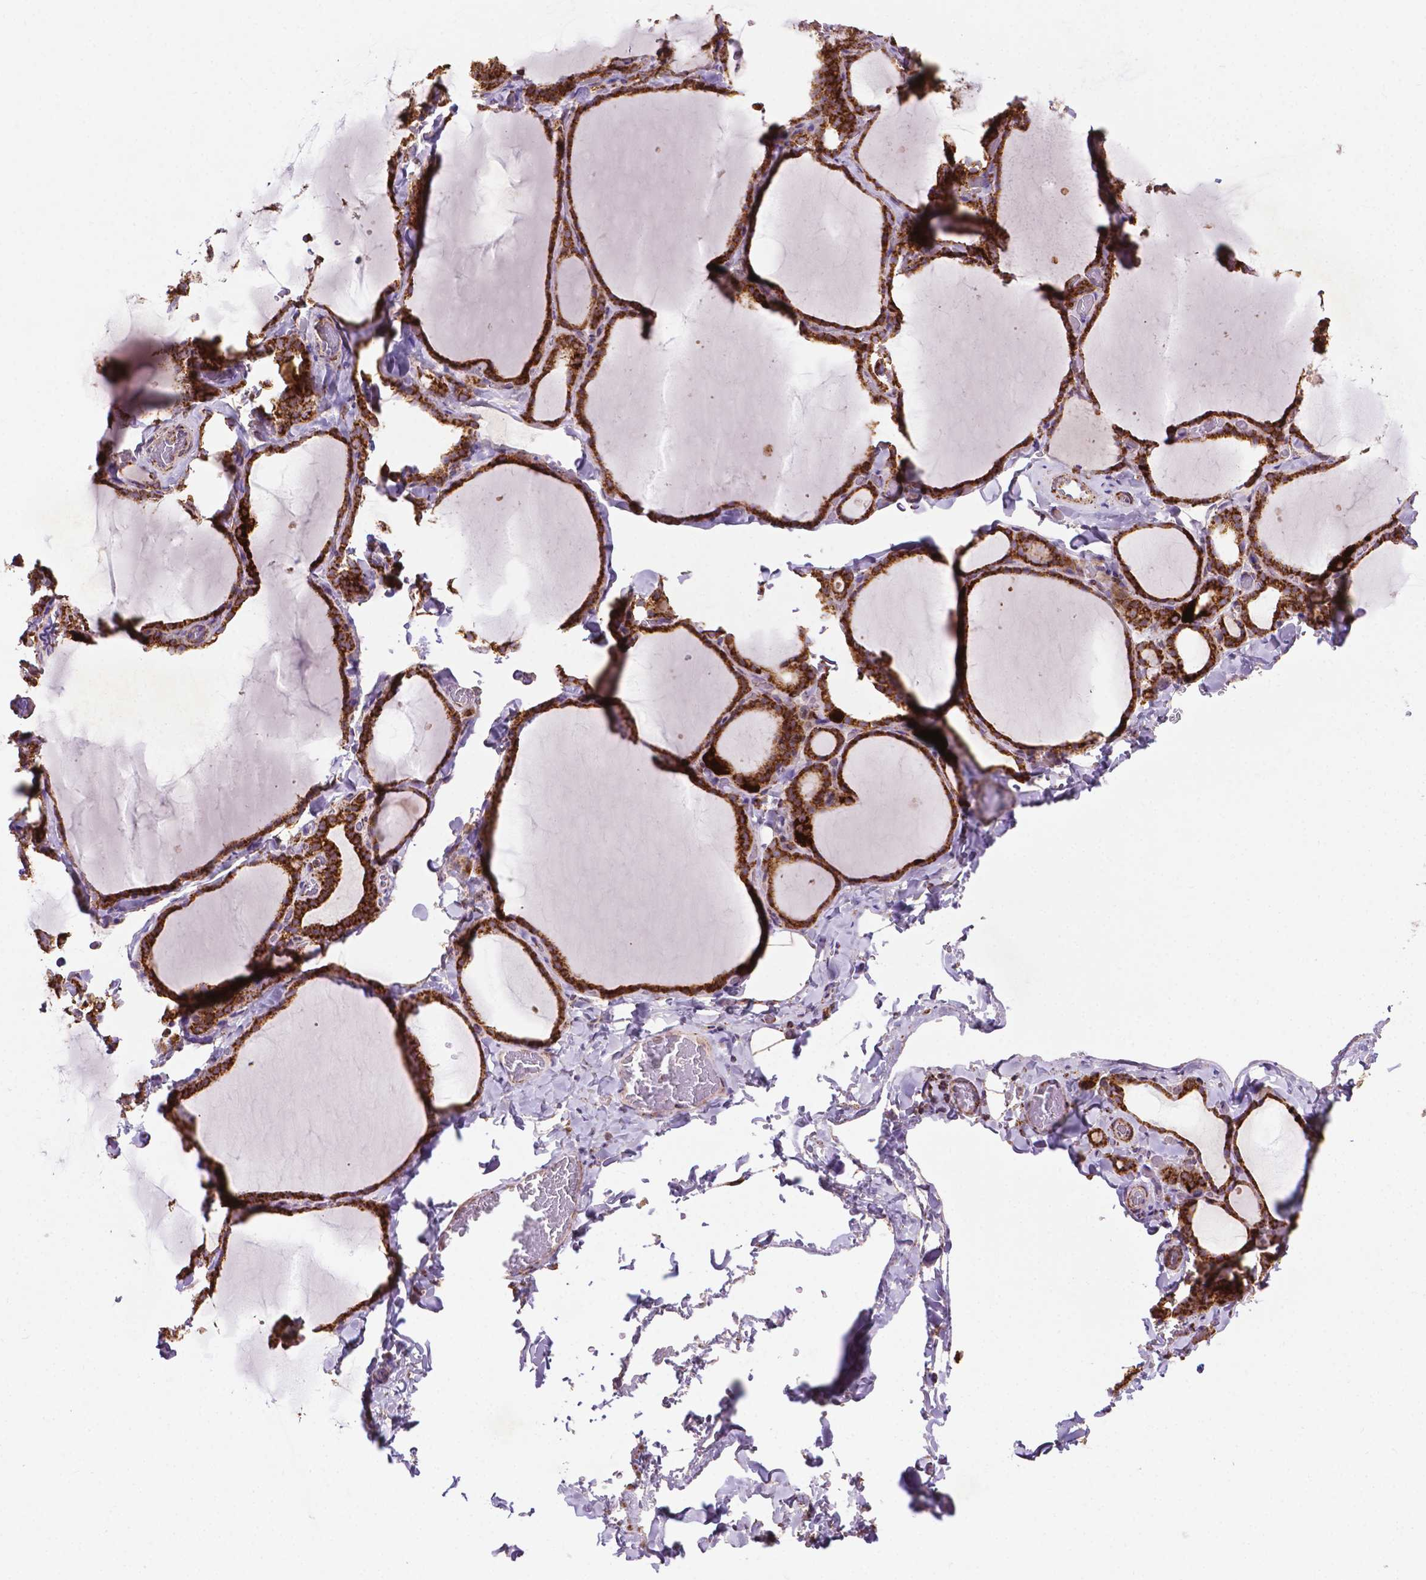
{"staining": {"intensity": "strong", "quantity": ">75%", "location": "cytoplasmic/membranous"}, "tissue": "thyroid gland", "cell_type": "Glandular cells", "image_type": "normal", "snomed": [{"axis": "morphology", "description": "Normal tissue, NOS"}, {"axis": "topography", "description": "Thyroid gland"}], "caption": "A histopathology image of thyroid gland stained for a protein reveals strong cytoplasmic/membranous brown staining in glandular cells. (Brightfield microscopy of DAB IHC at high magnification).", "gene": "ILVBL", "patient": {"sex": "female", "age": 22}}